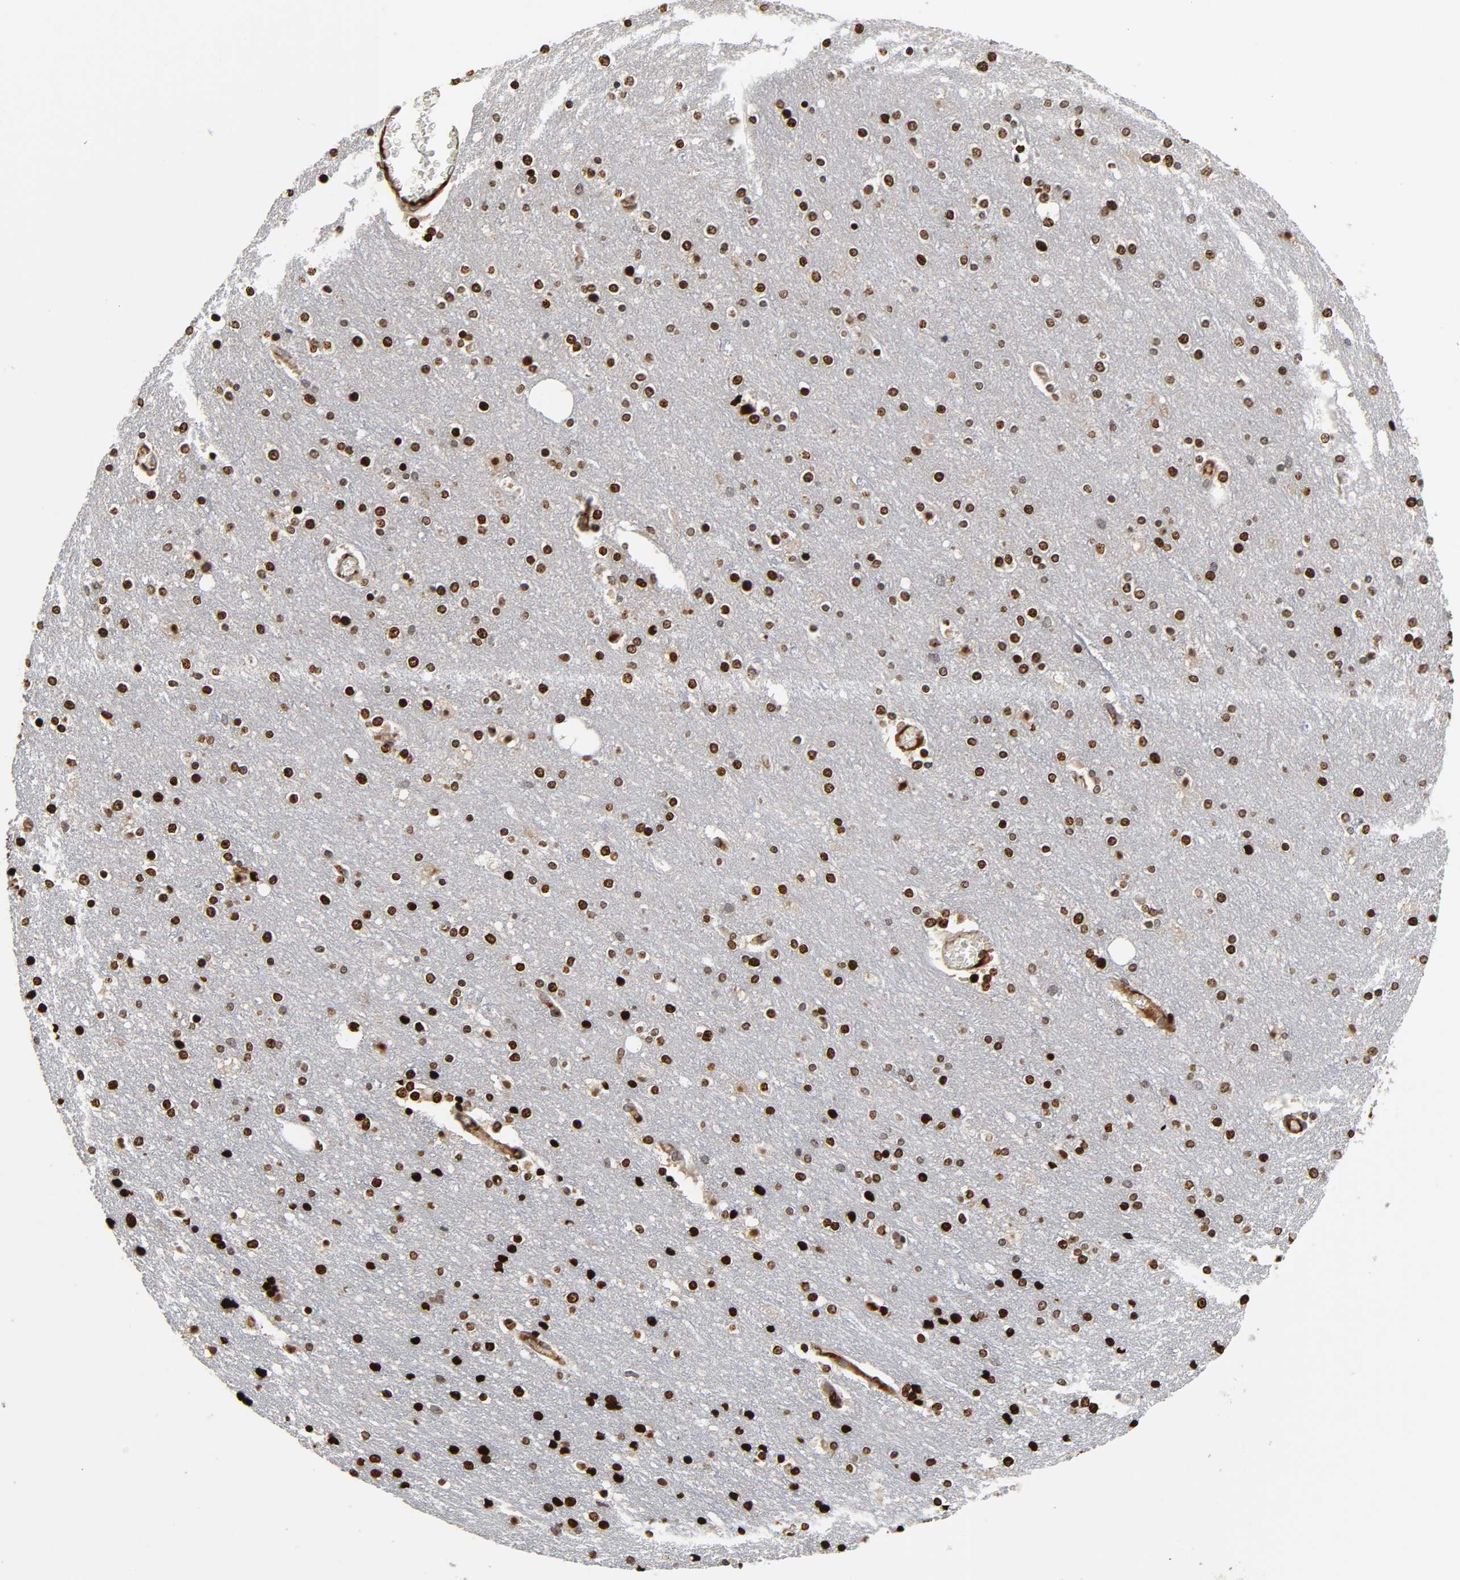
{"staining": {"intensity": "weak", "quantity": ">75%", "location": "cytoplasmic/membranous,nuclear"}, "tissue": "cerebral cortex", "cell_type": "Endothelial cells", "image_type": "normal", "snomed": [{"axis": "morphology", "description": "Normal tissue, NOS"}, {"axis": "topography", "description": "Cerebral cortex"}], "caption": "The immunohistochemical stain labels weak cytoplasmic/membranous,nuclear expression in endothelial cells of unremarkable cerebral cortex. (Stains: DAB in brown, nuclei in blue, Microscopy: brightfield microscopy at high magnification).", "gene": "CPN2", "patient": {"sex": "female", "age": 54}}